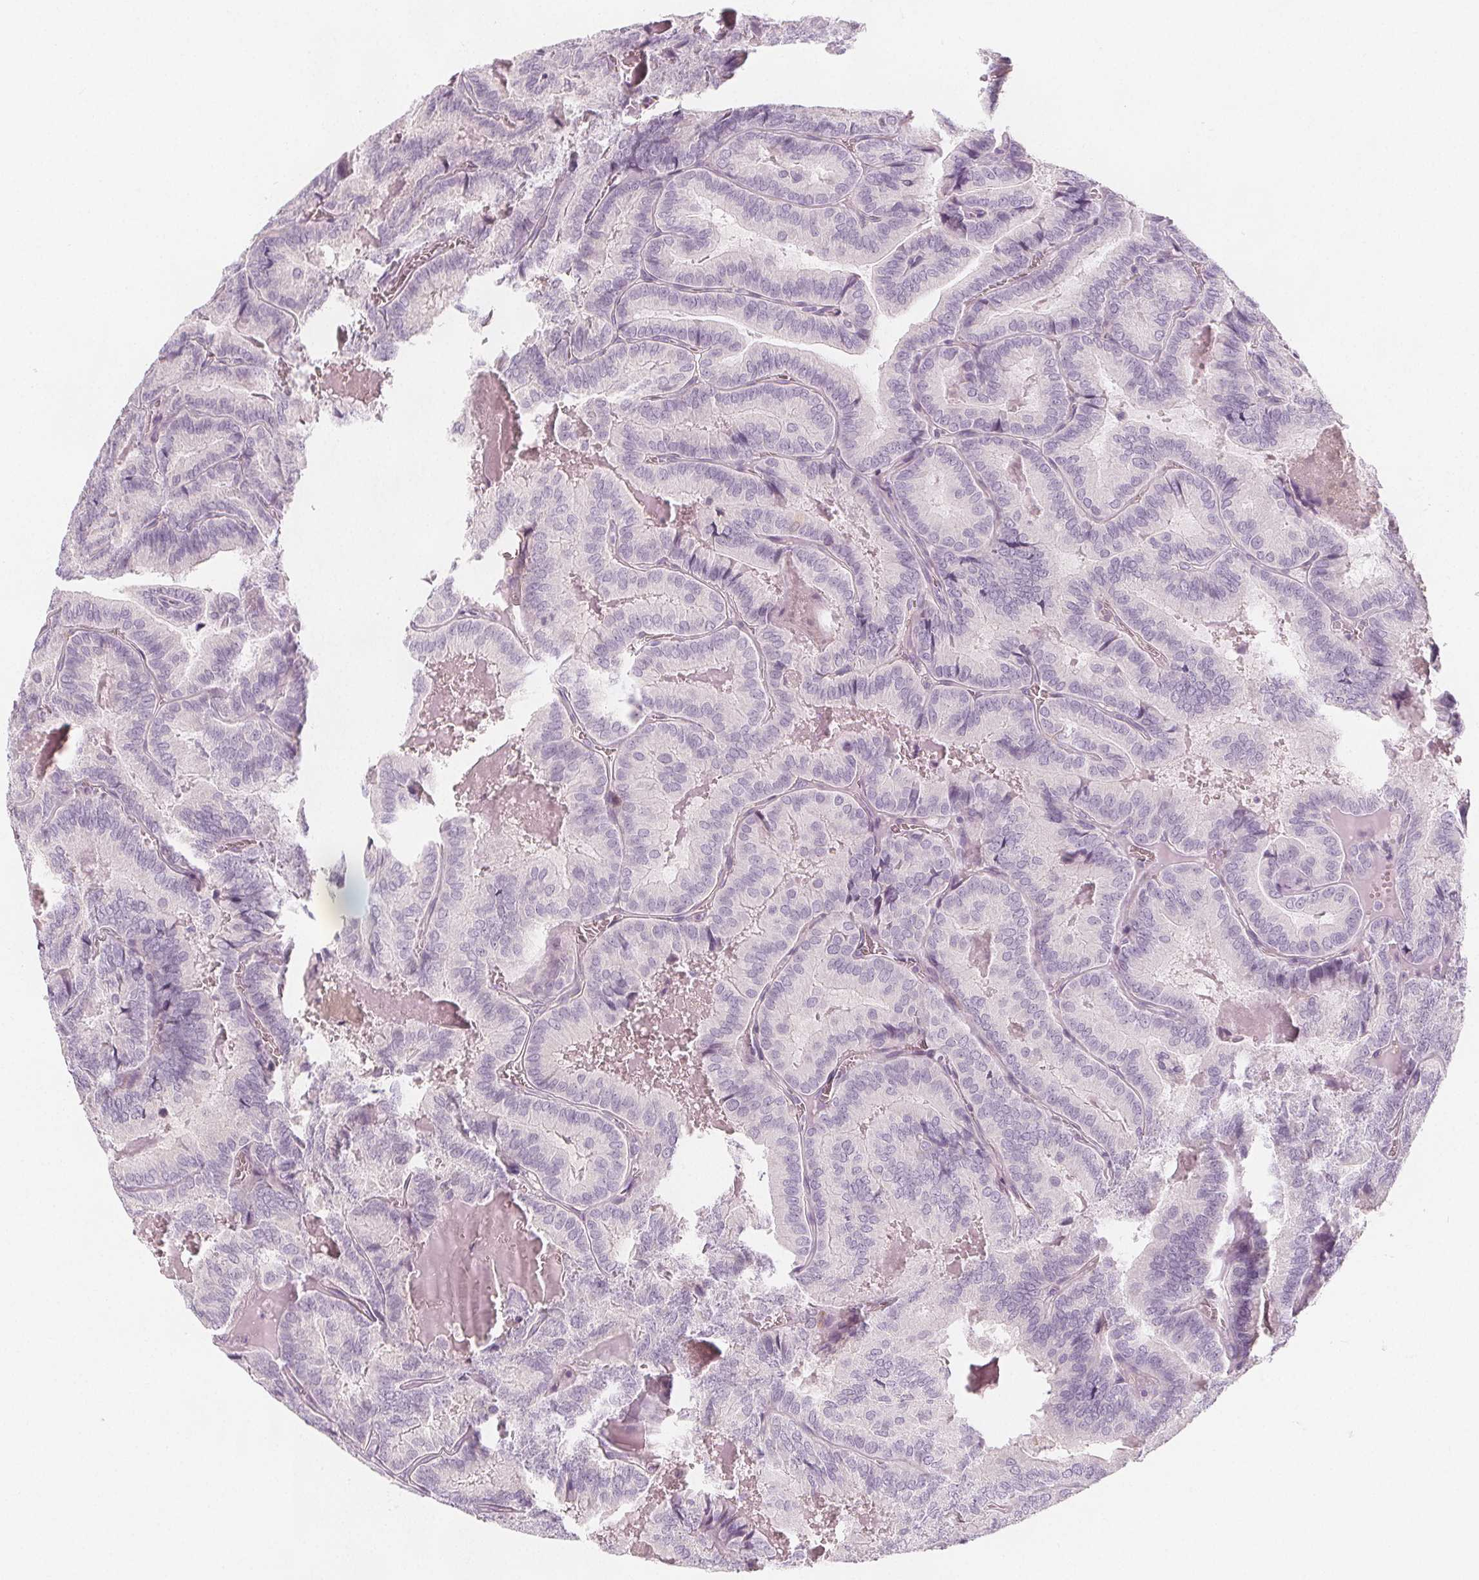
{"staining": {"intensity": "negative", "quantity": "none", "location": "none"}, "tissue": "thyroid cancer", "cell_type": "Tumor cells", "image_type": "cancer", "snomed": [{"axis": "morphology", "description": "Papillary adenocarcinoma, NOS"}, {"axis": "topography", "description": "Thyroid gland"}], "caption": "High magnification brightfield microscopy of thyroid papillary adenocarcinoma stained with DAB (3,3'-diaminobenzidine) (brown) and counterstained with hematoxylin (blue): tumor cells show no significant staining.", "gene": "MAP1A", "patient": {"sex": "female", "age": 75}}